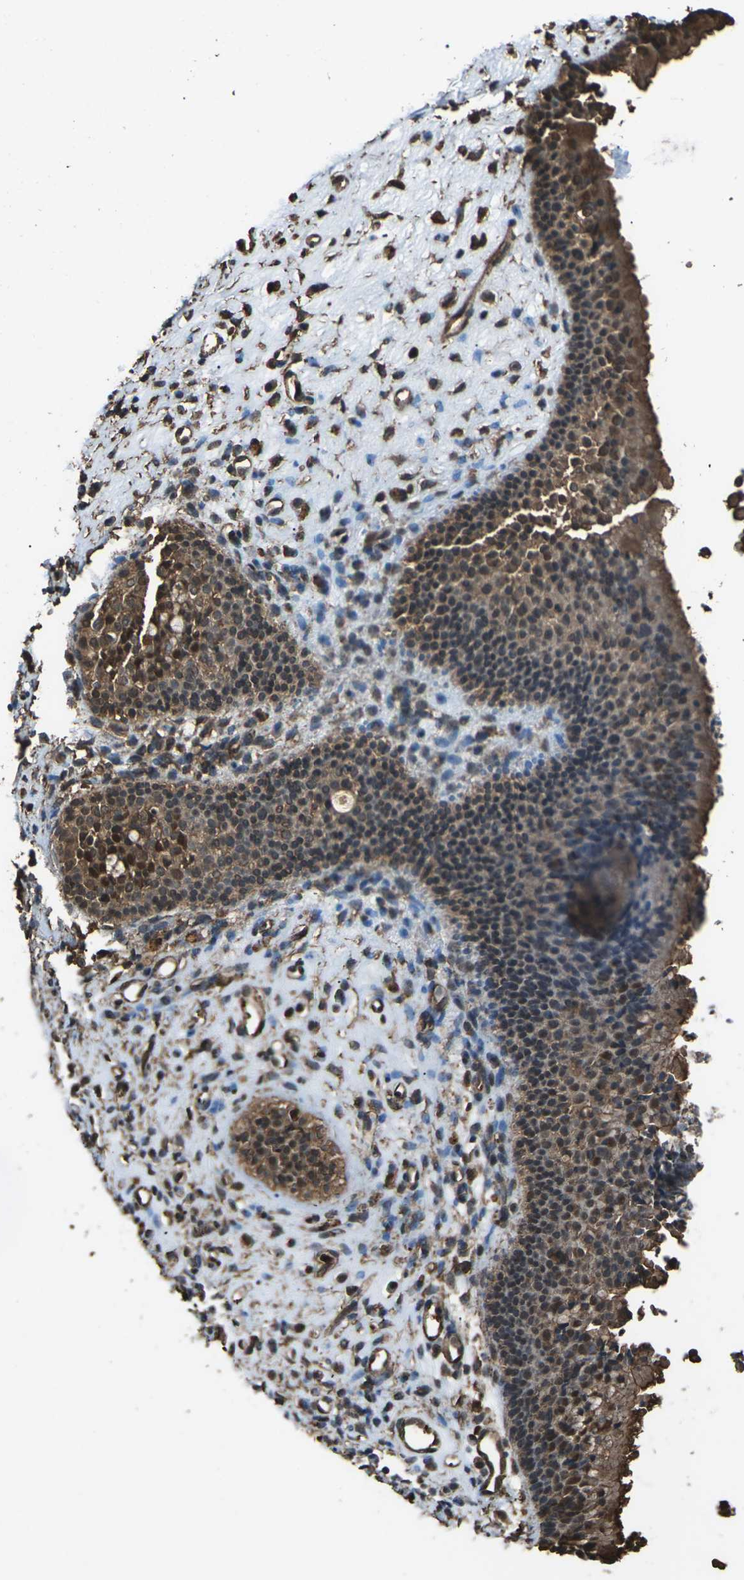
{"staining": {"intensity": "moderate", "quantity": ">75%", "location": "cytoplasmic/membranous"}, "tissue": "nasopharynx", "cell_type": "Respiratory epithelial cells", "image_type": "normal", "snomed": [{"axis": "morphology", "description": "Normal tissue, NOS"}, {"axis": "topography", "description": "Nasopharynx"}], "caption": "A histopathology image of nasopharynx stained for a protein reveals moderate cytoplasmic/membranous brown staining in respiratory epithelial cells. The staining is performed using DAB brown chromogen to label protein expression. The nuclei are counter-stained blue using hematoxylin.", "gene": "DHPS", "patient": {"sex": "female", "age": 51}}